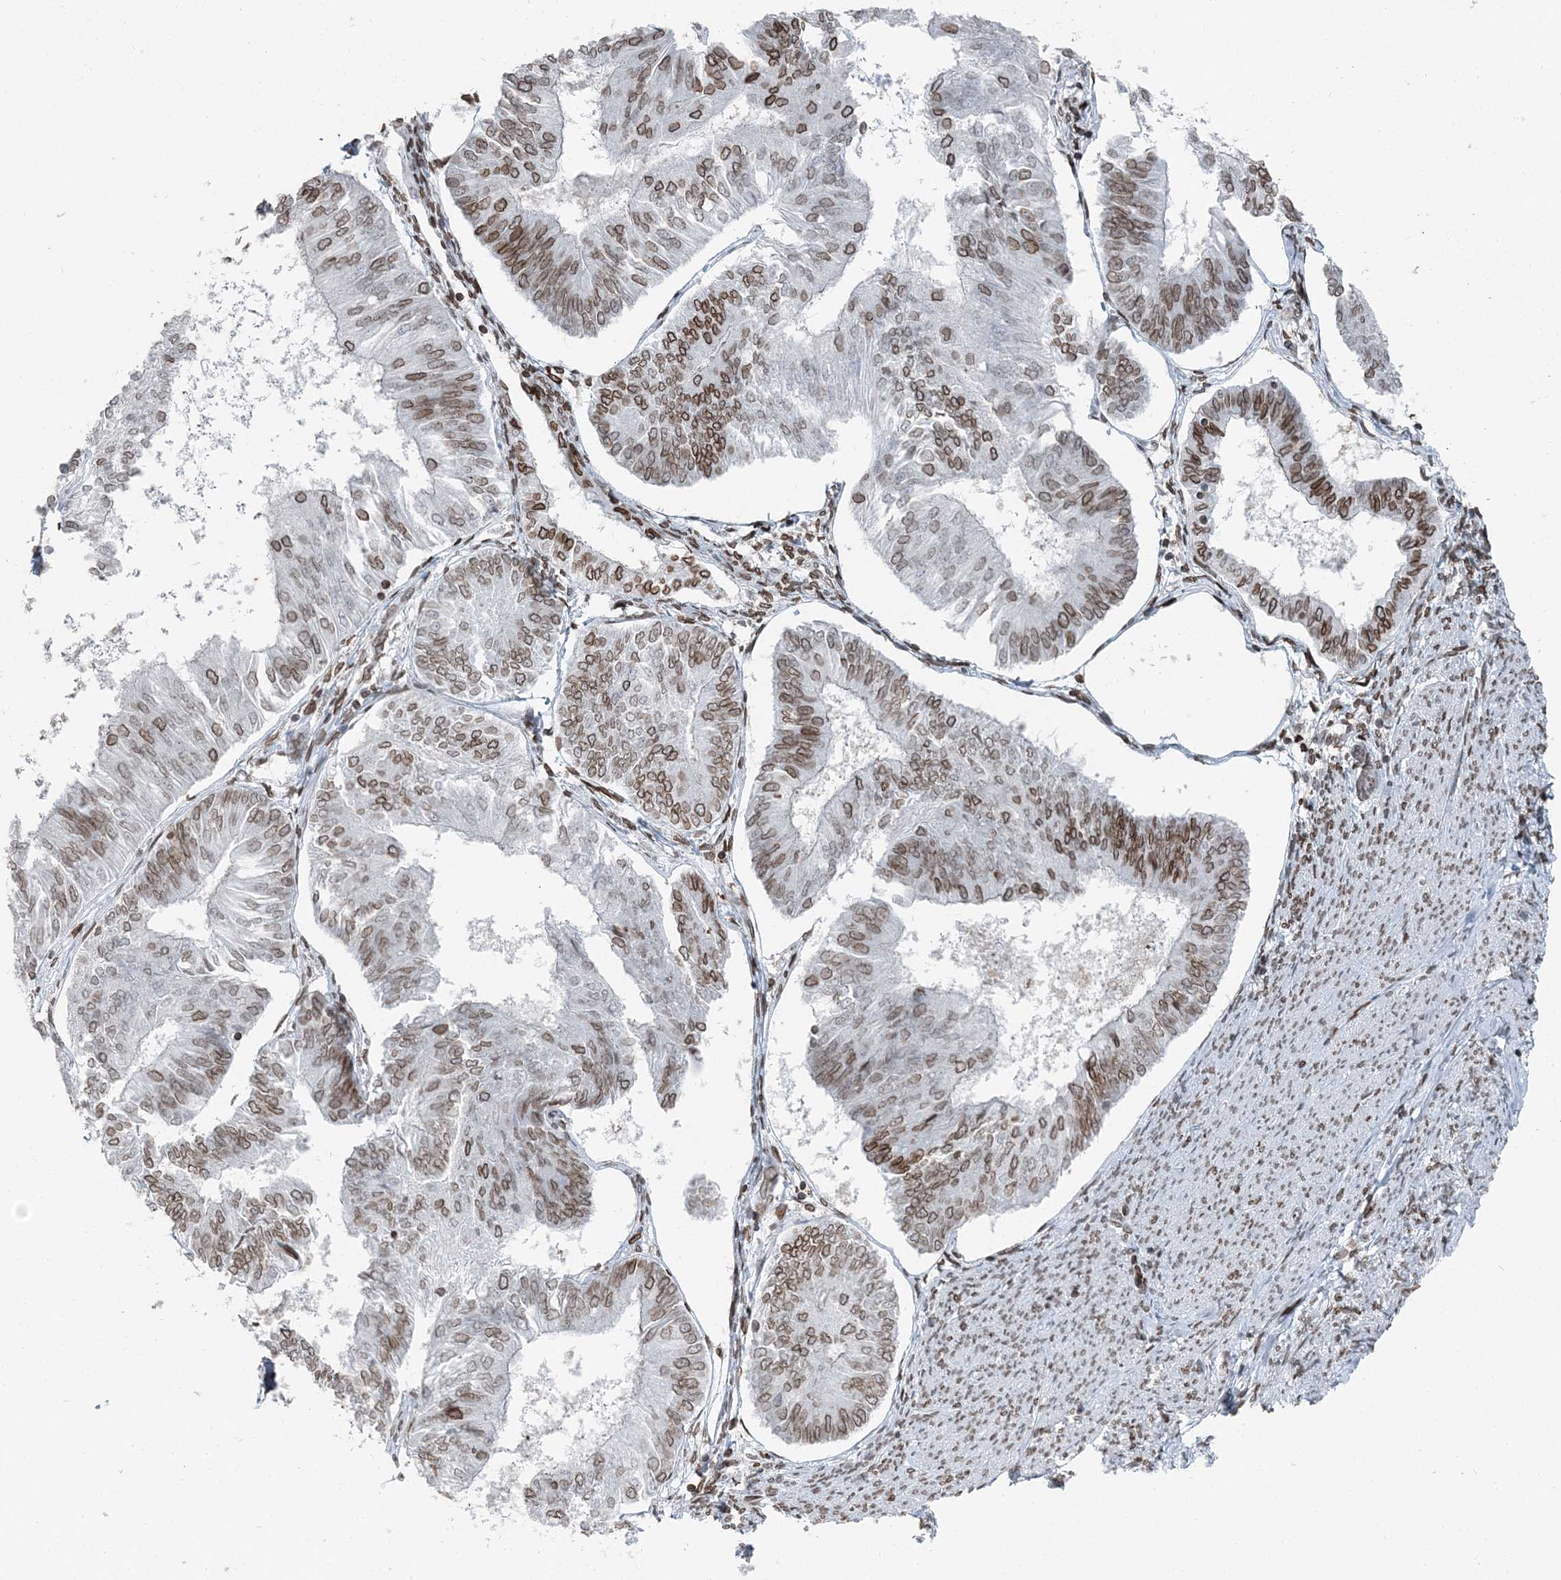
{"staining": {"intensity": "moderate", "quantity": "25%-75%", "location": "cytoplasmic/membranous,nuclear"}, "tissue": "endometrial cancer", "cell_type": "Tumor cells", "image_type": "cancer", "snomed": [{"axis": "morphology", "description": "Adenocarcinoma, NOS"}, {"axis": "topography", "description": "Endometrium"}], "caption": "This is an image of immunohistochemistry (IHC) staining of adenocarcinoma (endometrial), which shows moderate staining in the cytoplasmic/membranous and nuclear of tumor cells.", "gene": "GJD4", "patient": {"sex": "female", "age": 58}}